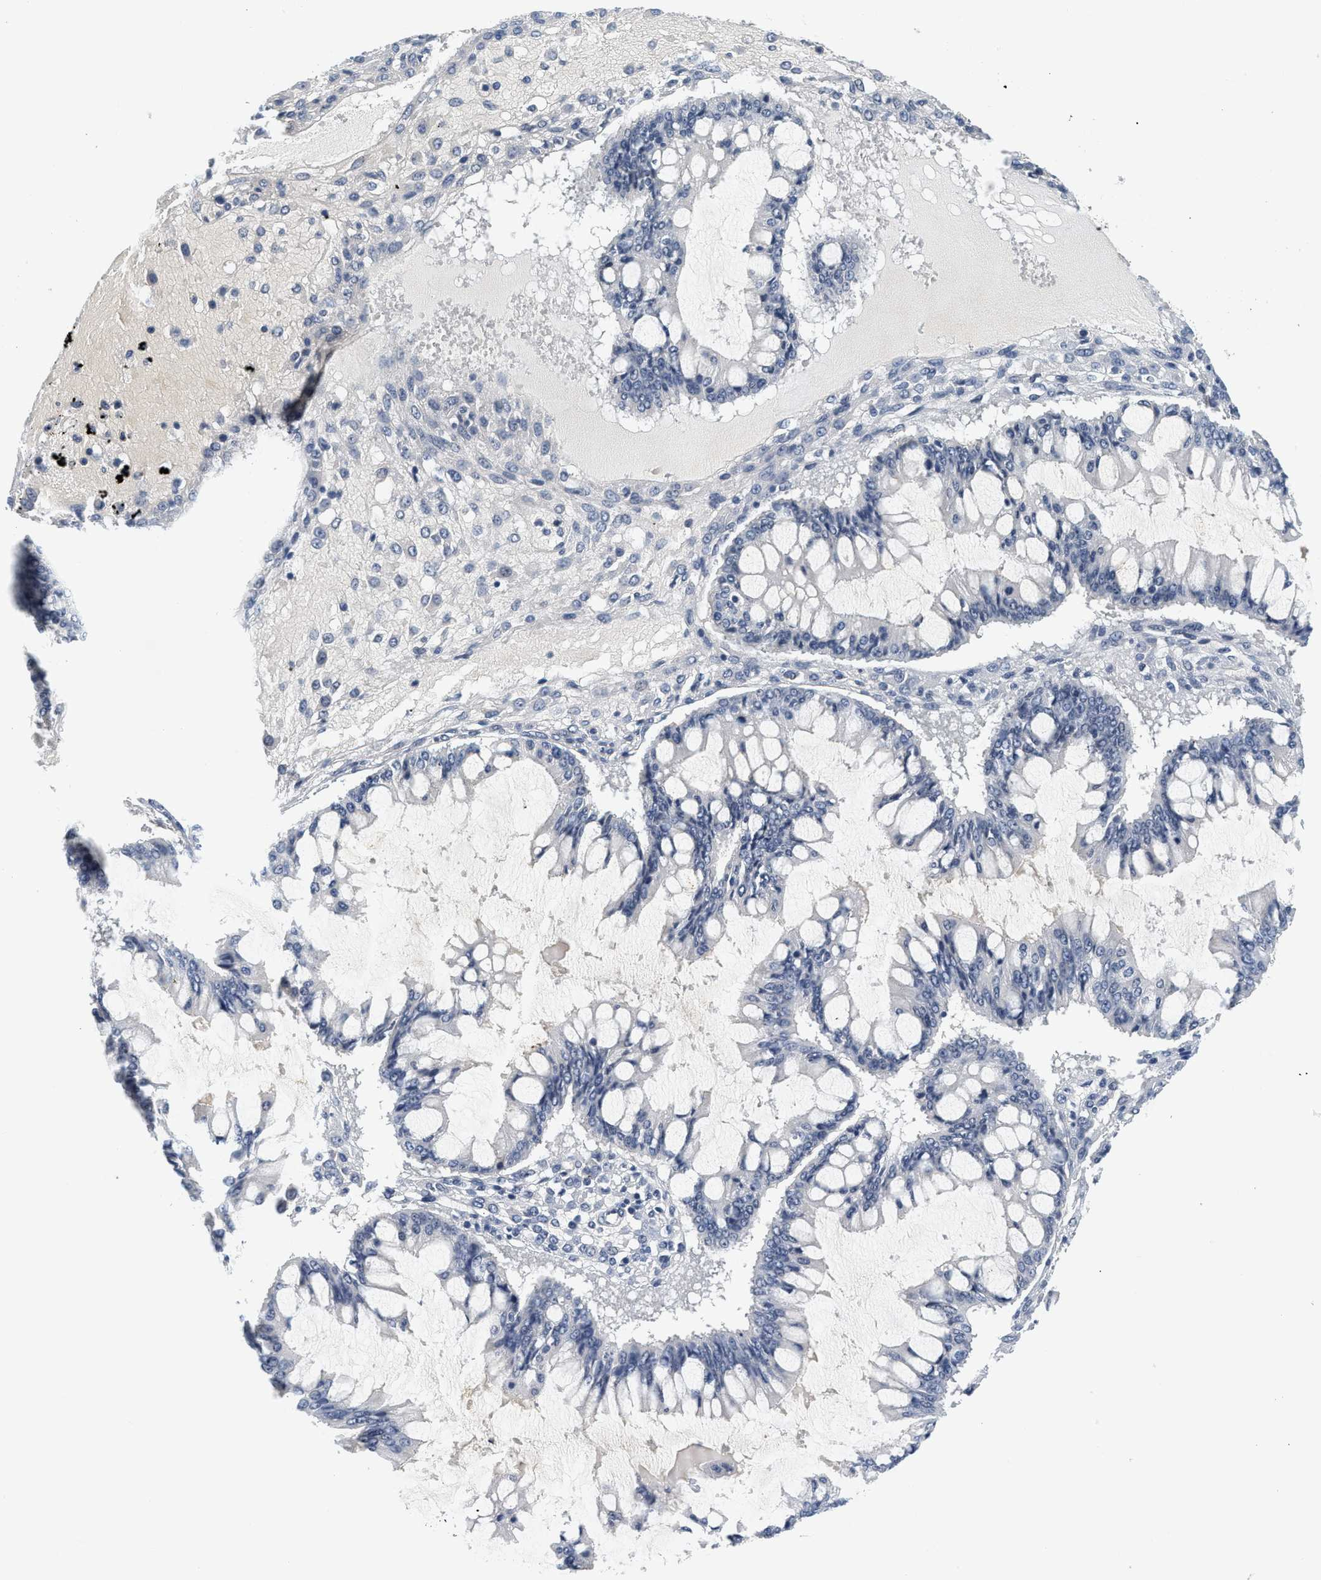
{"staining": {"intensity": "negative", "quantity": "none", "location": "none"}, "tissue": "ovarian cancer", "cell_type": "Tumor cells", "image_type": "cancer", "snomed": [{"axis": "morphology", "description": "Cystadenocarcinoma, mucinous, NOS"}, {"axis": "topography", "description": "Ovary"}], "caption": "This is an IHC image of human mucinous cystadenocarcinoma (ovarian). There is no positivity in tumor cells.", "gene": "MZF1", "patient": {"sex": "female", "age": 73}}